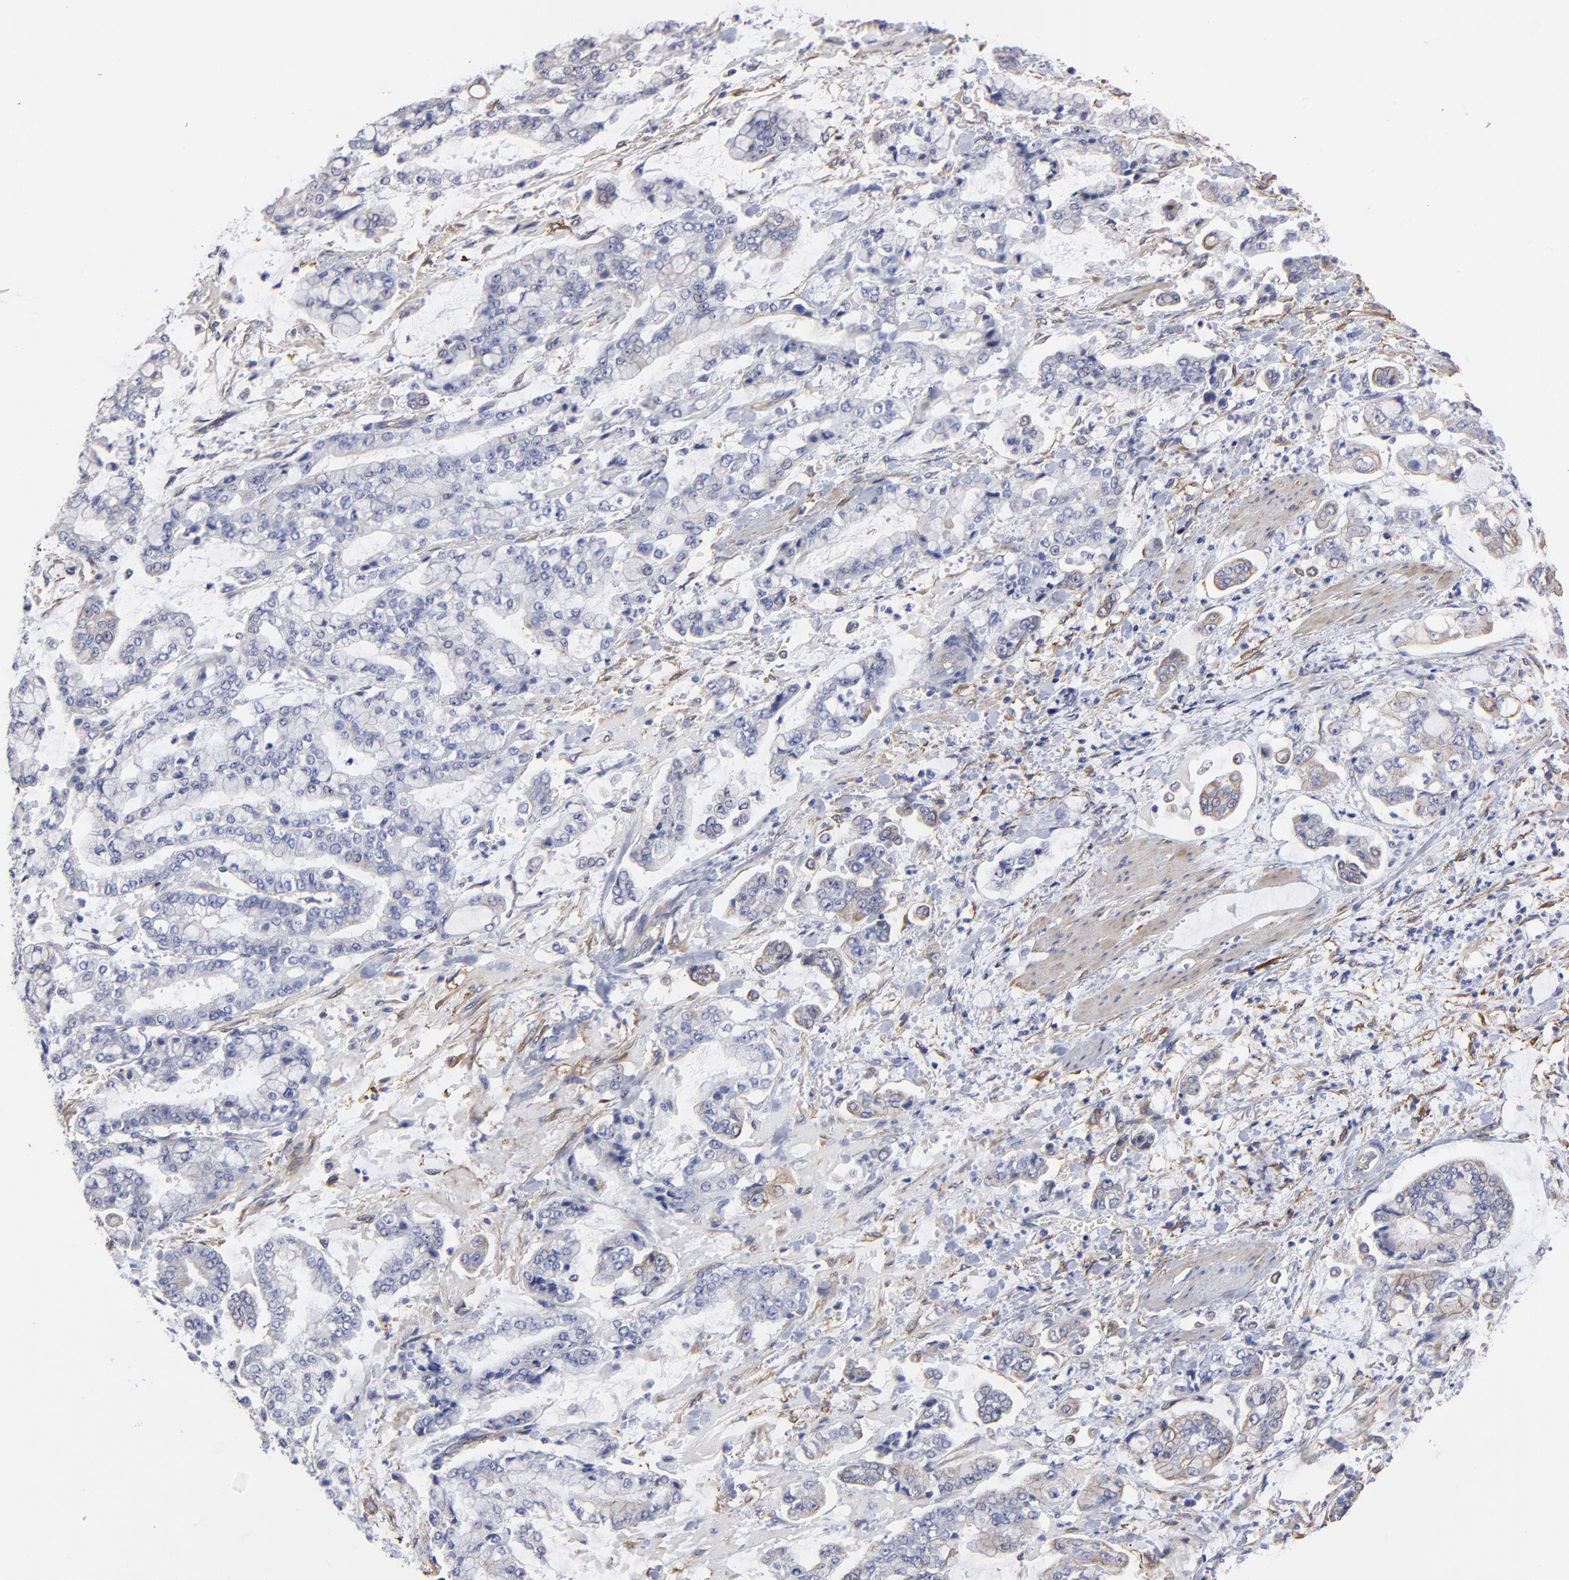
{"staining": {"intensity": "negative", "quantity": "none", "location": "none"}, "tissue": "stomach cancer", "cell_type": "Tumor cells", "image_type": "cancer", "snomed": [{"axis": "morphology", "description": "Normal tissue, NOS"}, {"axis": "morphology", "description": "Adenocarcinoma, NOS"}, {"axis": "topography", "description": "Stomach, upper"}, {"axis": "topography", "description": "Stomach"}], "caption": "Immunohistochemistry (IHC) of human adenocarcinoma (stomach) displays no staining in tumor cells.", "gene": "CILP", "patient": {"sex": "male", "age": 76}}